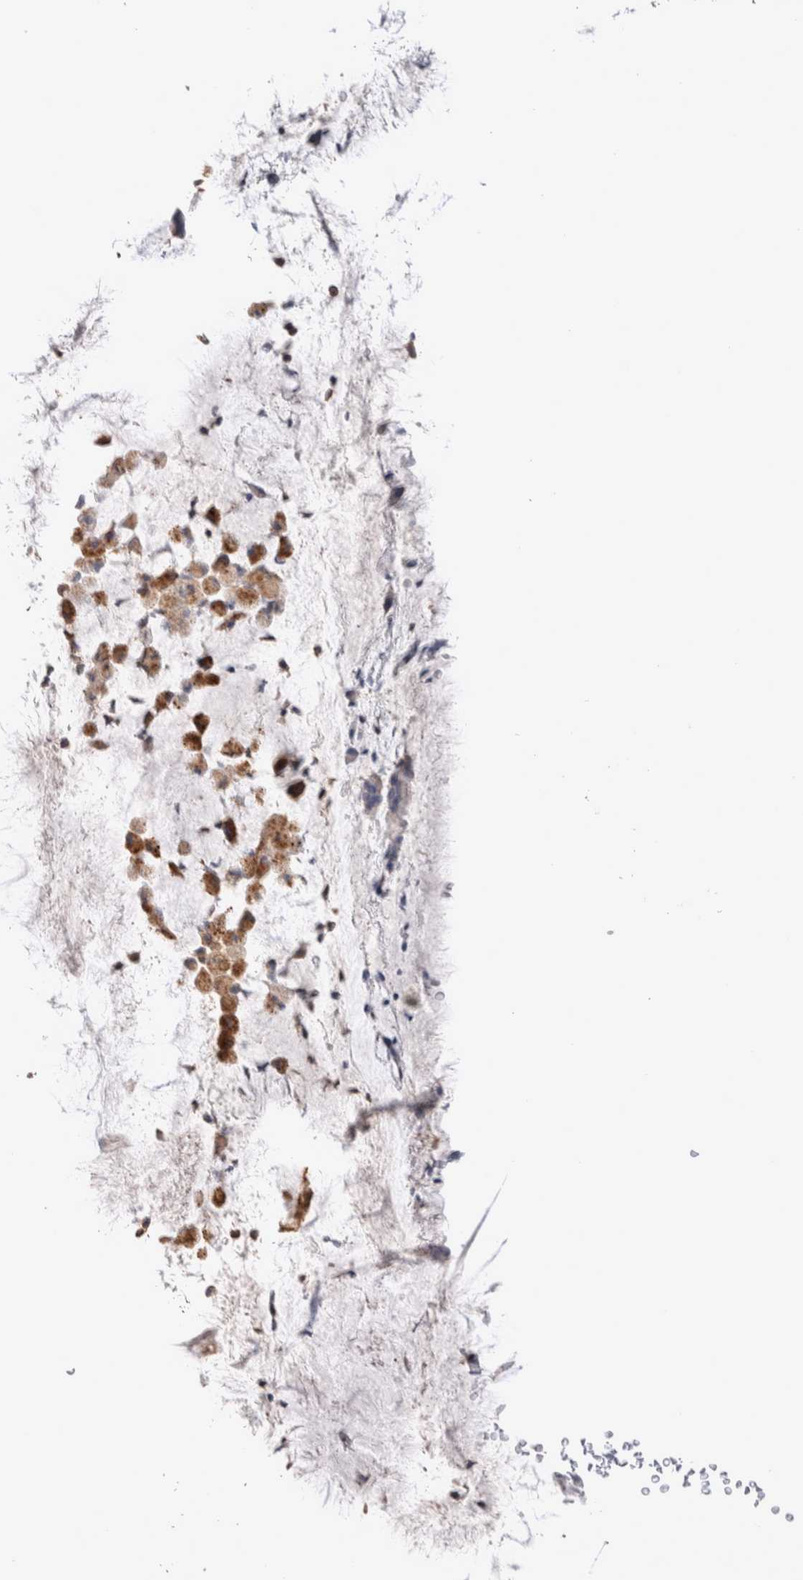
{"staining": {"intensity": "weak", "quantity": ">75%", "location": "cytoplasmic/membranous"}, "tissue": "bronchus", "cell_type": "Respiratory epithelial cells", "image_type": "normal", "snomed": [{"axis": "morphology", "description": "Normal tissue, NOS"}, {"axis": "topography", "description": "Cartilage tissue"}], "caption": "IHC (DAB) staining of unremarkable bronchus shows weak cytoplasmic/membranous protein expression in about >75% of respiratory epithelial cells. (DAB IHC, brown staining for protein, blue staining for nuclei).", "gene": "FFAR2", "patient": {"sex": "female", "age": 63}}